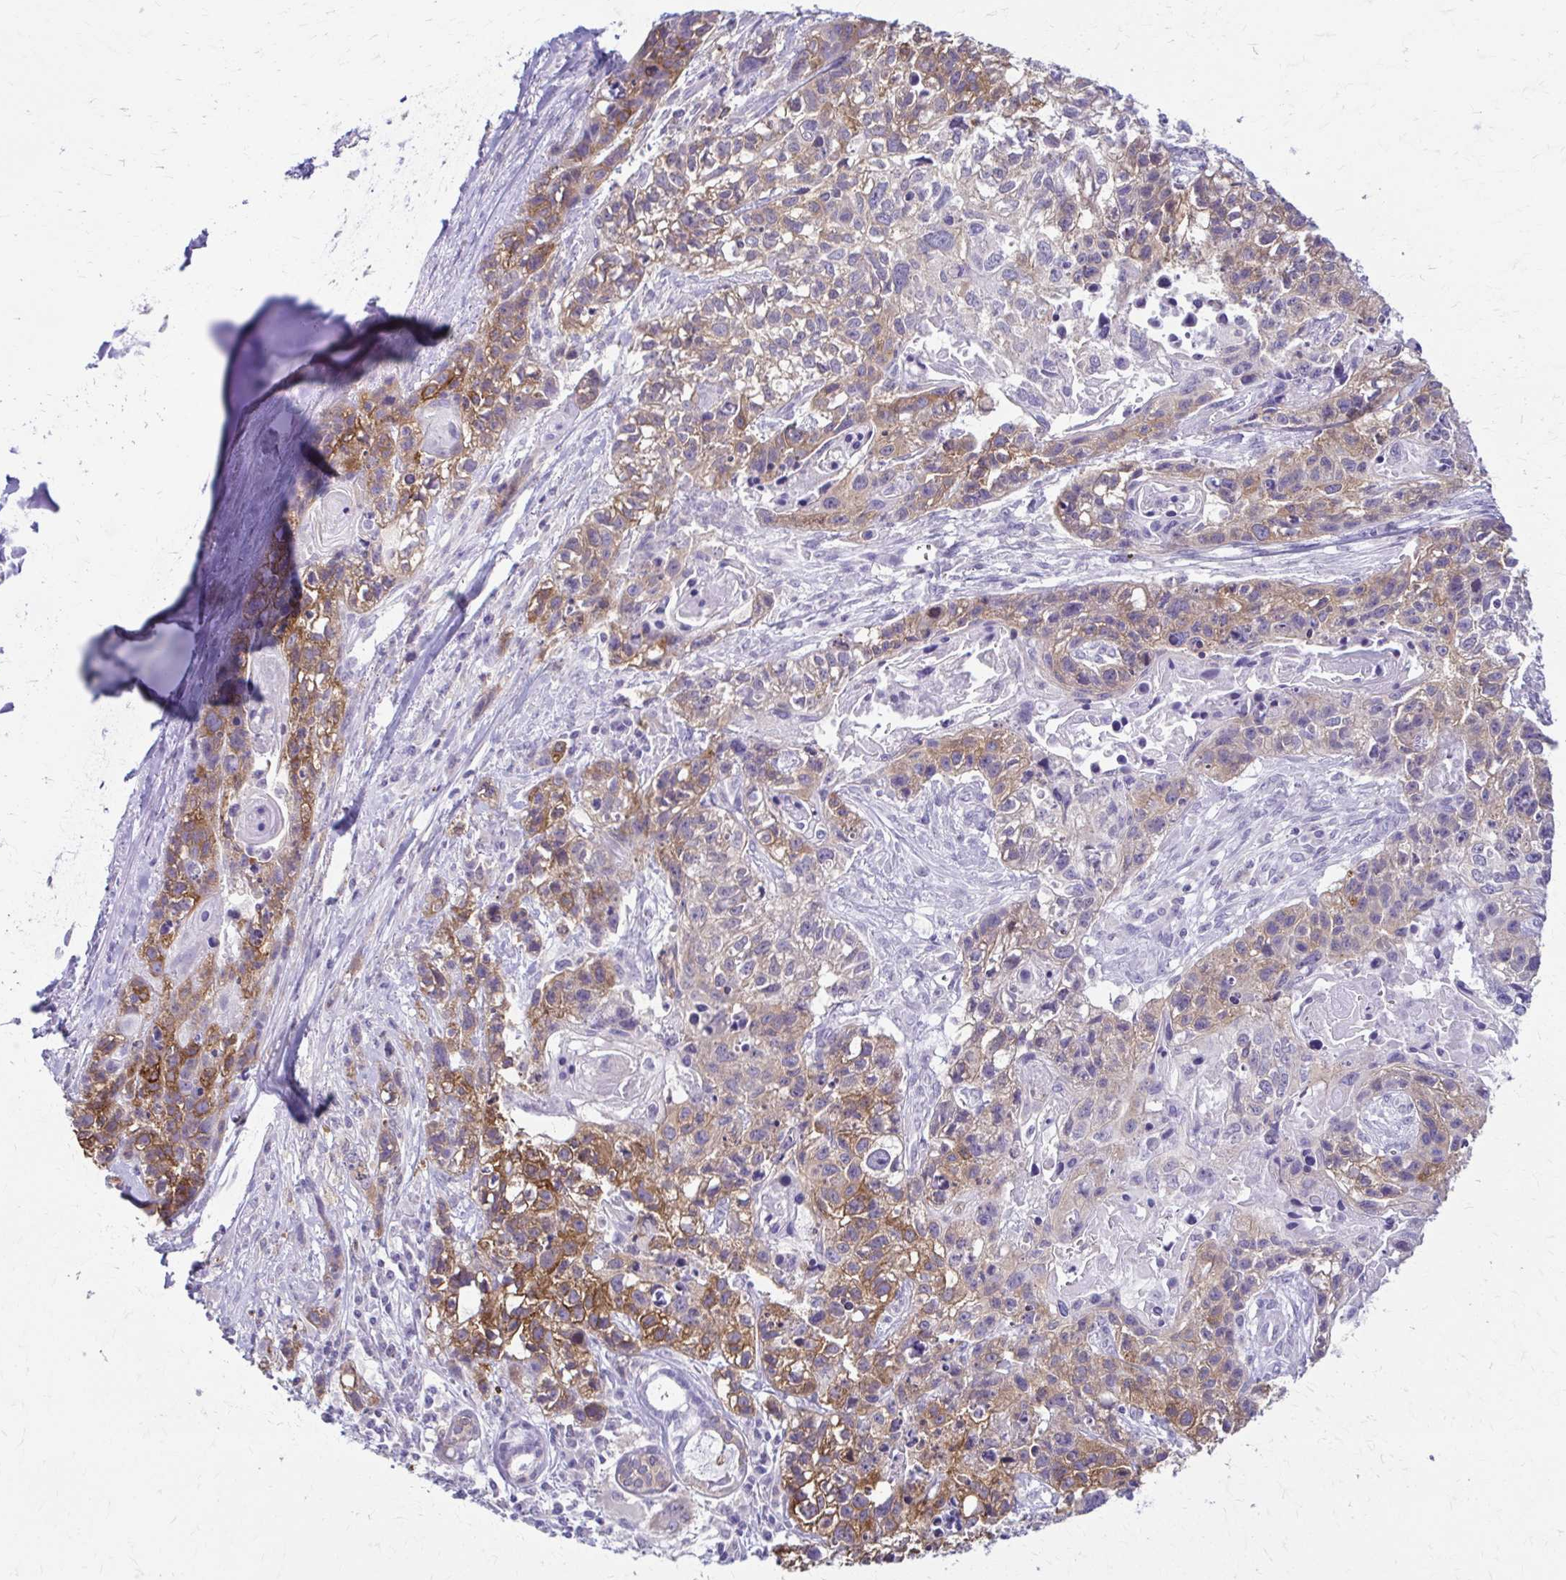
{"staining": {"intensity": "moderate", "quantity": "<25%", "location": "cytoplasmic/membranous"}, "tissue": "lung cancer", "cell_type": "Tumor cells", "image_type": "cancer", "snomed": [{"axis": "morphology", "description": "Squamous cell carcinoma, NOS"}, {"axis": "topography", "description": "Lung"}], "caption": "Moderate cytoplasmic/membranous expression is present in approximately <25% of tumor cells in lung cancer.", "gene": "PIK3AP1", "patient": {"sex": "male", "age": 74}}